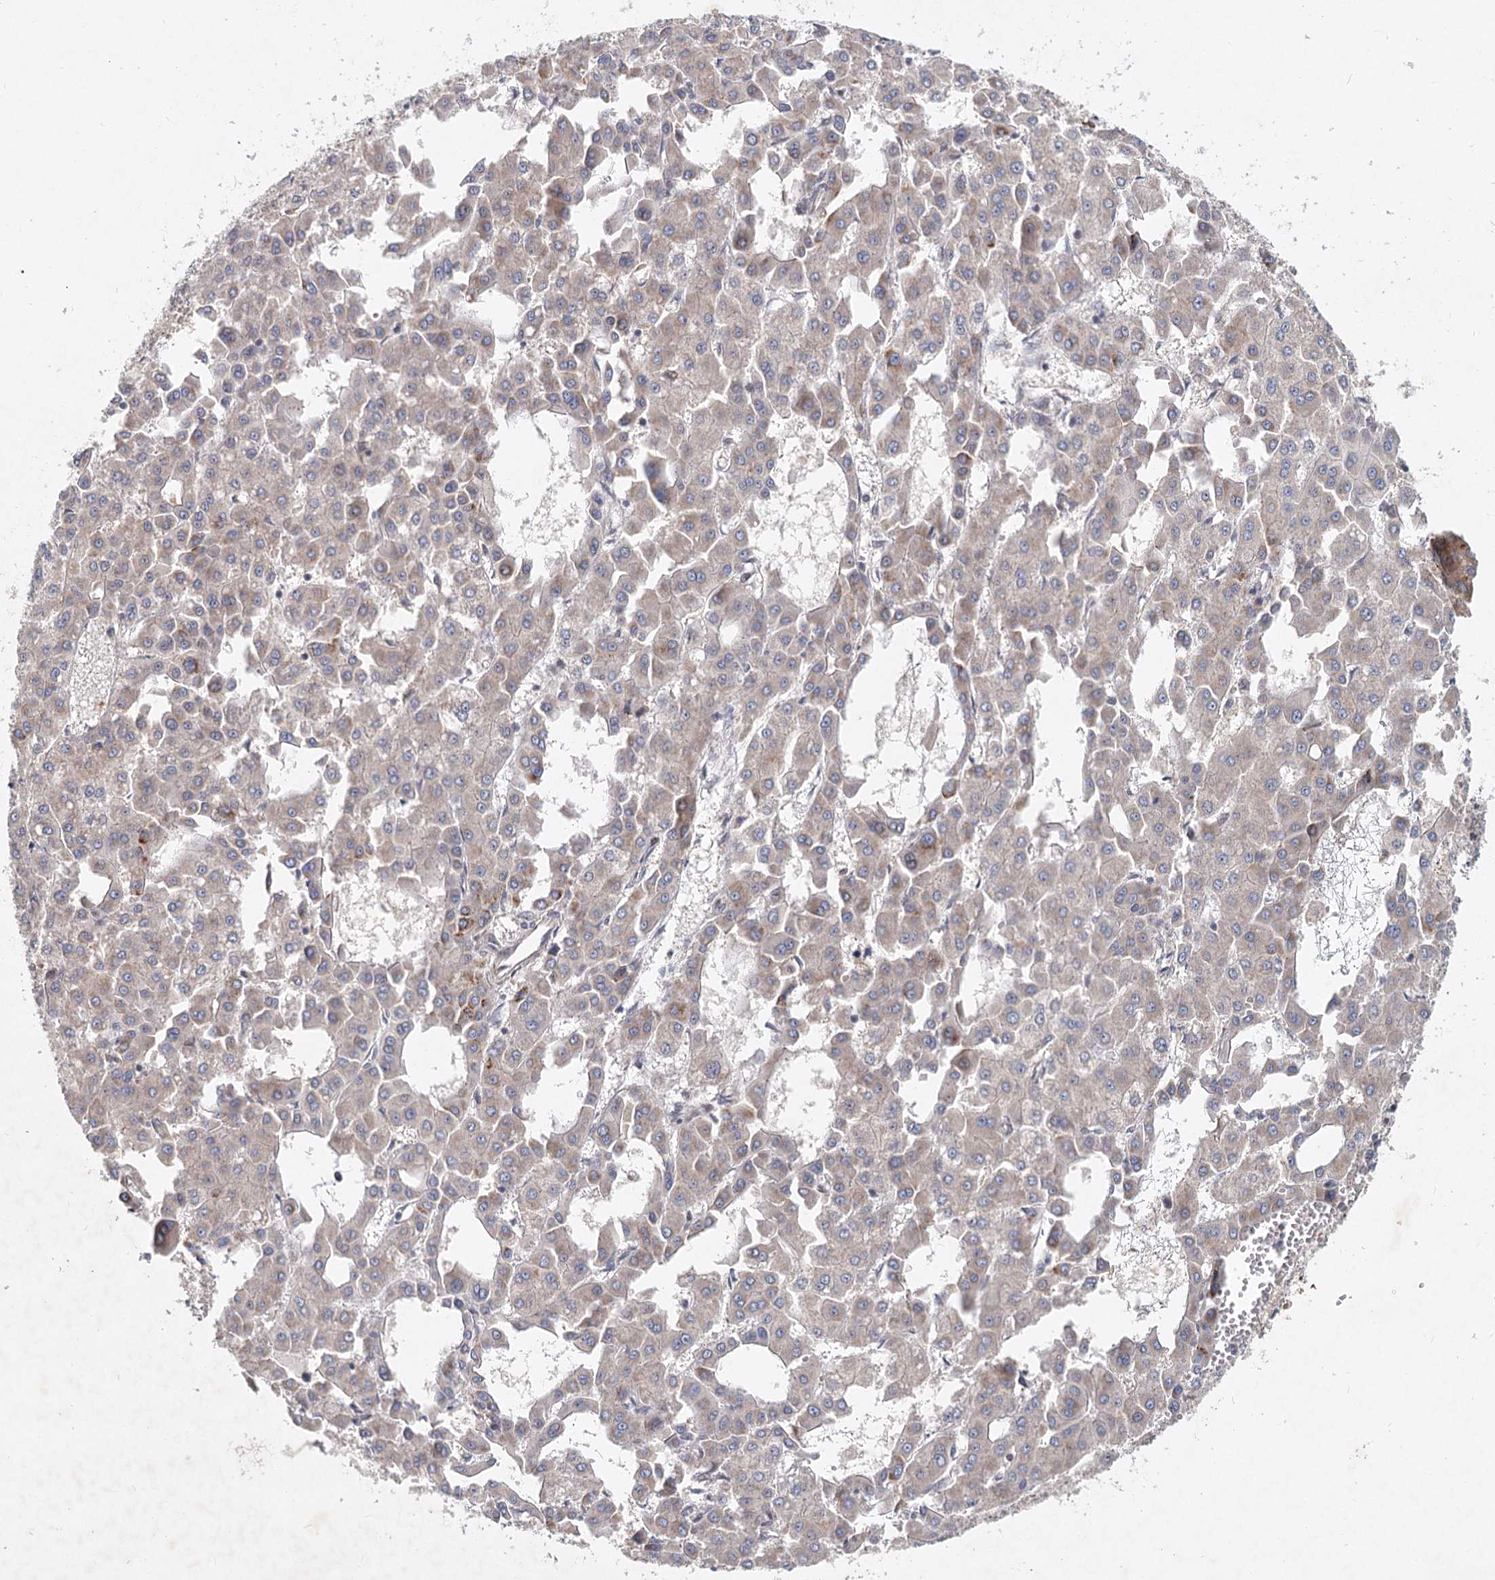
{"staining": {"intensity": "moderate", "quantity": "<25%", "location": "cytoplasmic/membranous"}, "tissue": "liver cancer", "cell_type": "Tumor cells", "image_type": "cancer", "snomed": [{"axis": "morphology", "description": "Carcinoma, Hepatocellular, NOS"}, {"axis": "topography", "description": "Liver"}], "caption": "Brown immunohistochemical staining in human liver cancer (hepatocellular carcinoma) exhibits moderate cytoplasmic/membranous expression in about <25% of tumor cells.", "gene": "AP3B1", "patient": {"sex": "male", "age": 47}}